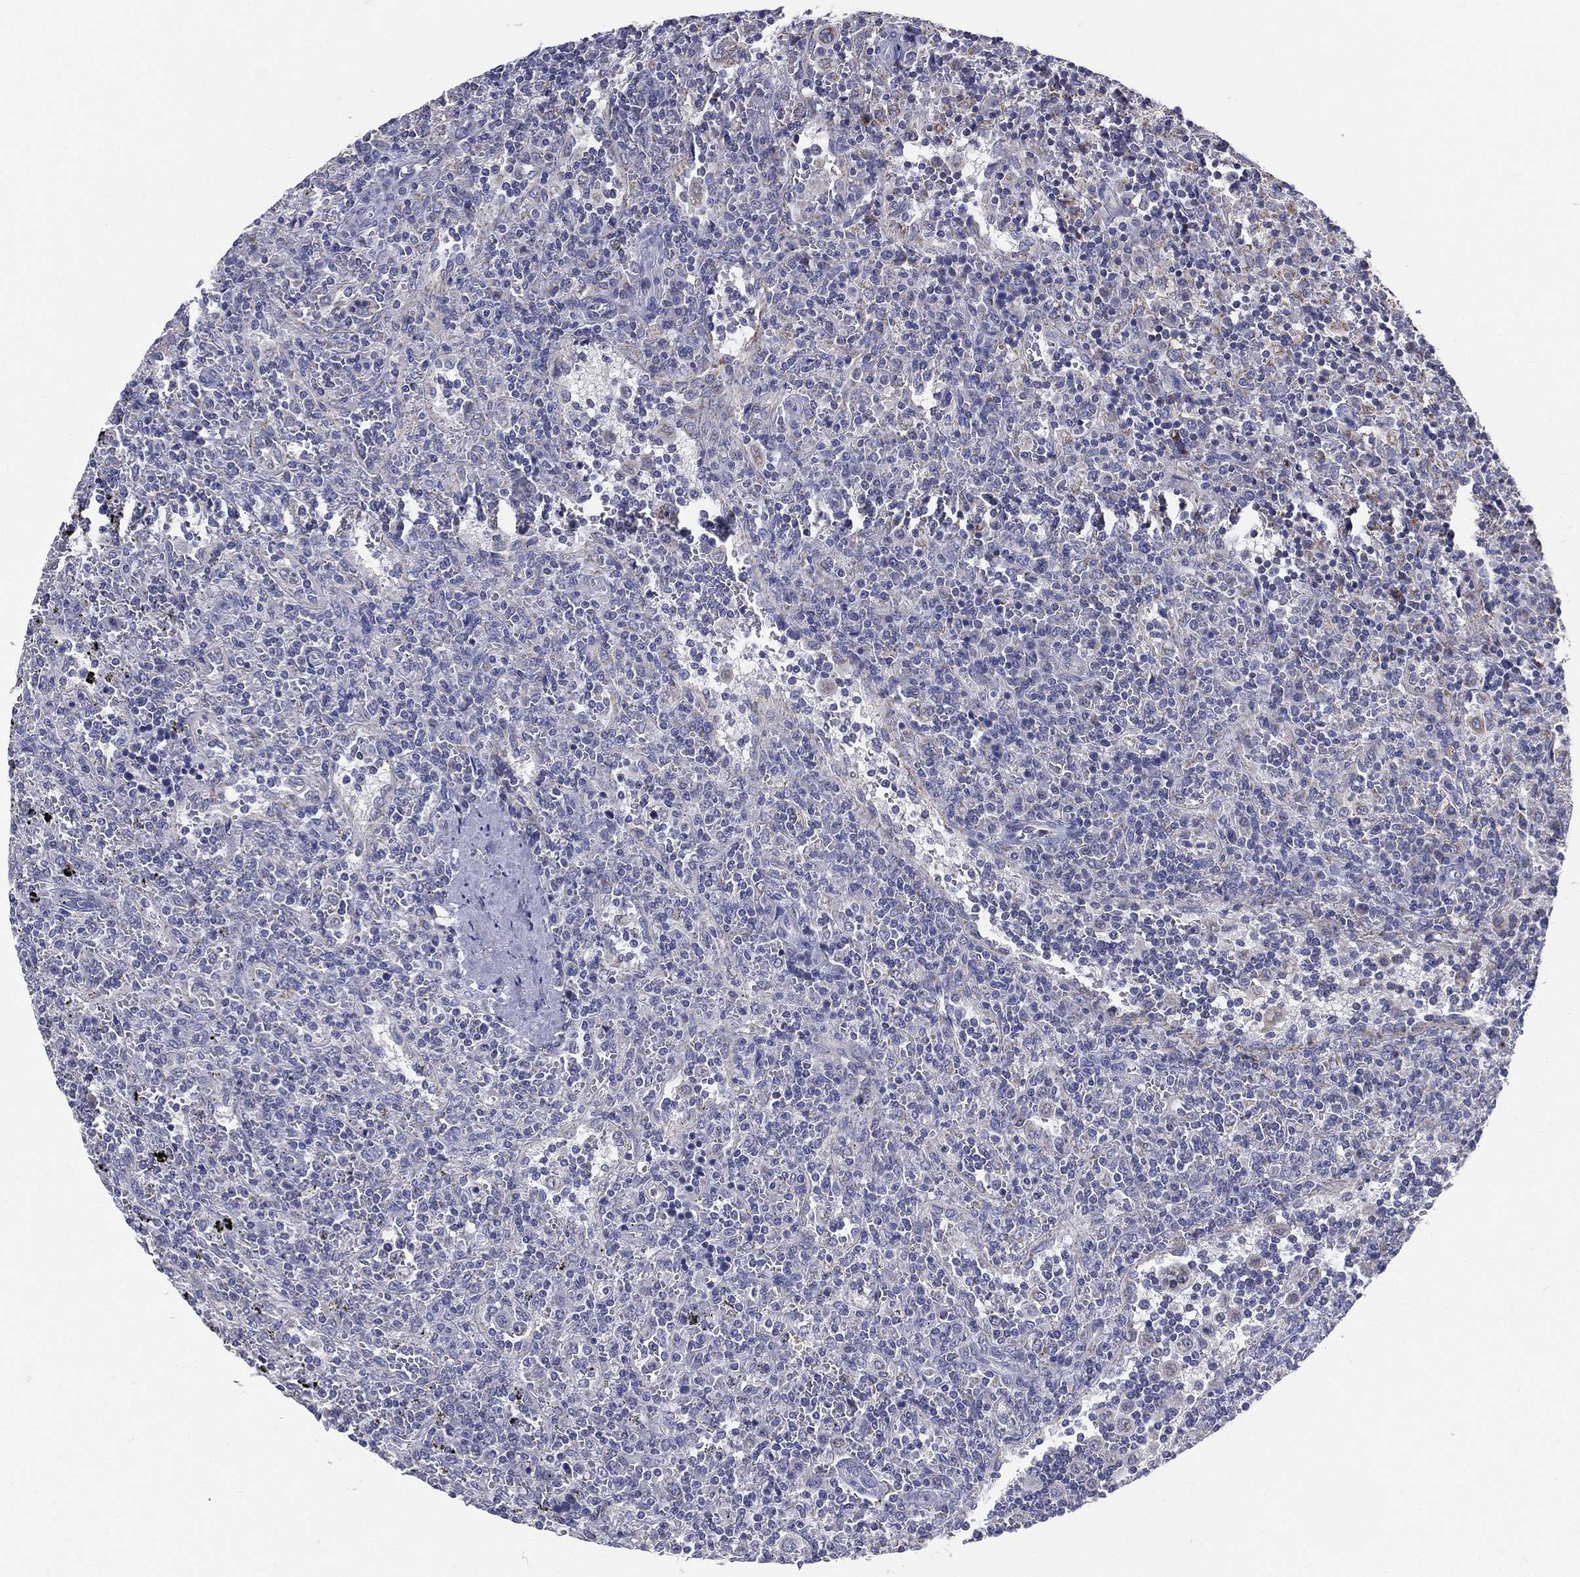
{"staining": {"intensity": "negative", "quantity": "none", "location": "none"}, "tissue": "lymphoma", "cell_type": "Tumor cells", "image_type": "cancer", "snomed": [{"axis": "morphology", "description": "Malignant lymphoma, non-Hodgkin's type, Low grade"}, {"axis": "topography", "description": "Spleen"}], "caption": "There is no significant positivity in tumor cells of malignant lymphoma, non-Hodgkin's type (low-grade).", "gene": "PWWP3A", "patient": {"sex": "male", "age": 62}}